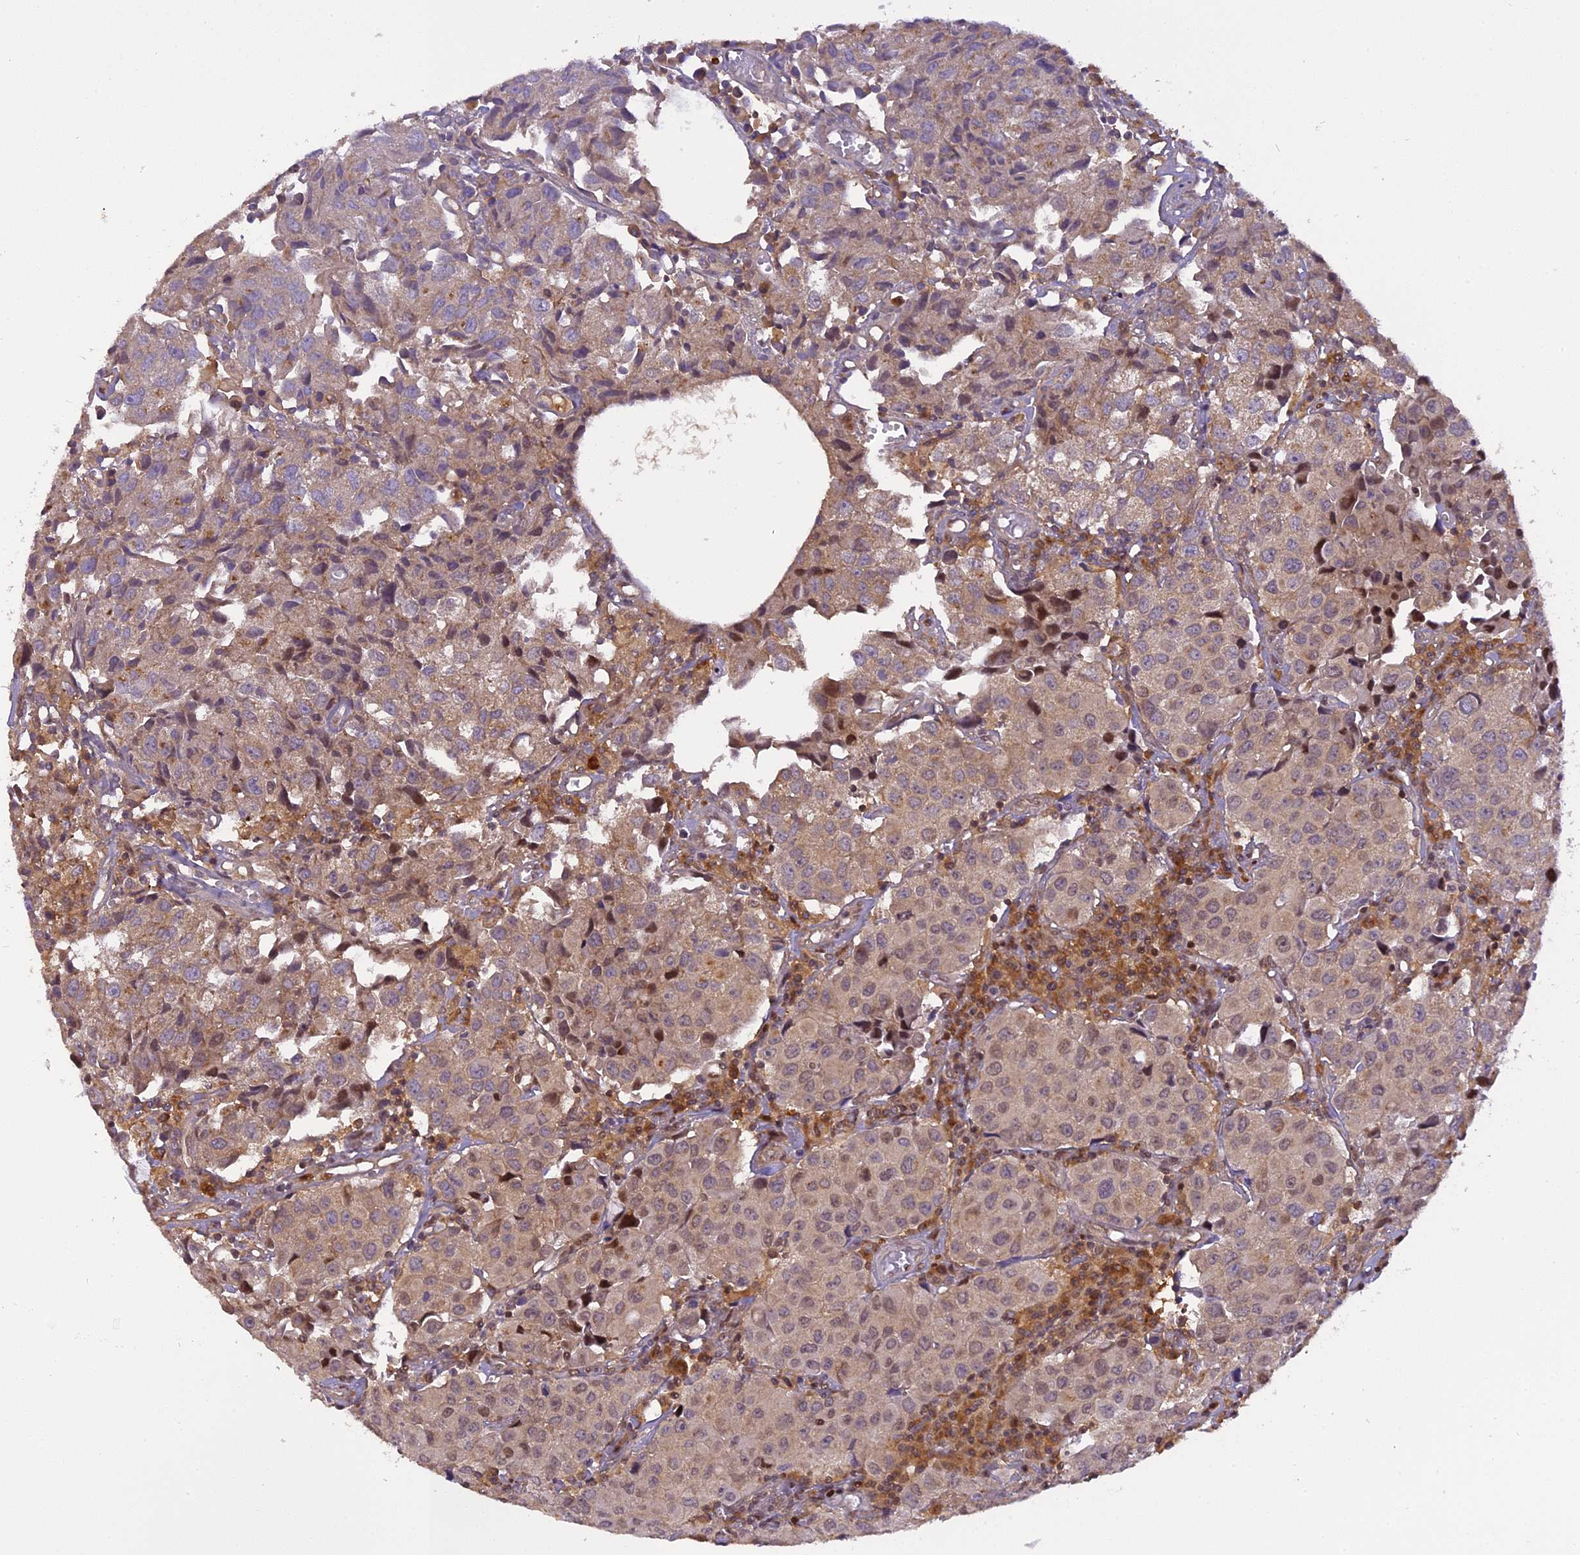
{"staining": {"intensity": "weak", "quantity": "25%-75%", "location": "cytoplasmic/membranous"}, "tissue": "urothelial cancer", "cell_type": "Tumor cells", "image_type": "cancer", "snomed": [{"axis": "morphology", "description": "Urothelial carcinoma, High grade"}, {"axis": "topography", "description": "Urinary bladder"}], "caption": "An immunohistochemistry (IHC) photomicrograph of neoplastic tissue is shown. Protein staining in brown labels weak cytoplasmic/membranous positivity in high-grade urothelial carcinoma within tumor cells. (DAB (3,3'-diaminobenzidine) IHC, brown staining for protein, blue staining for nuclei).", "gene": "RABGGTA", "patient": {"sex": "female", "age": 75}}